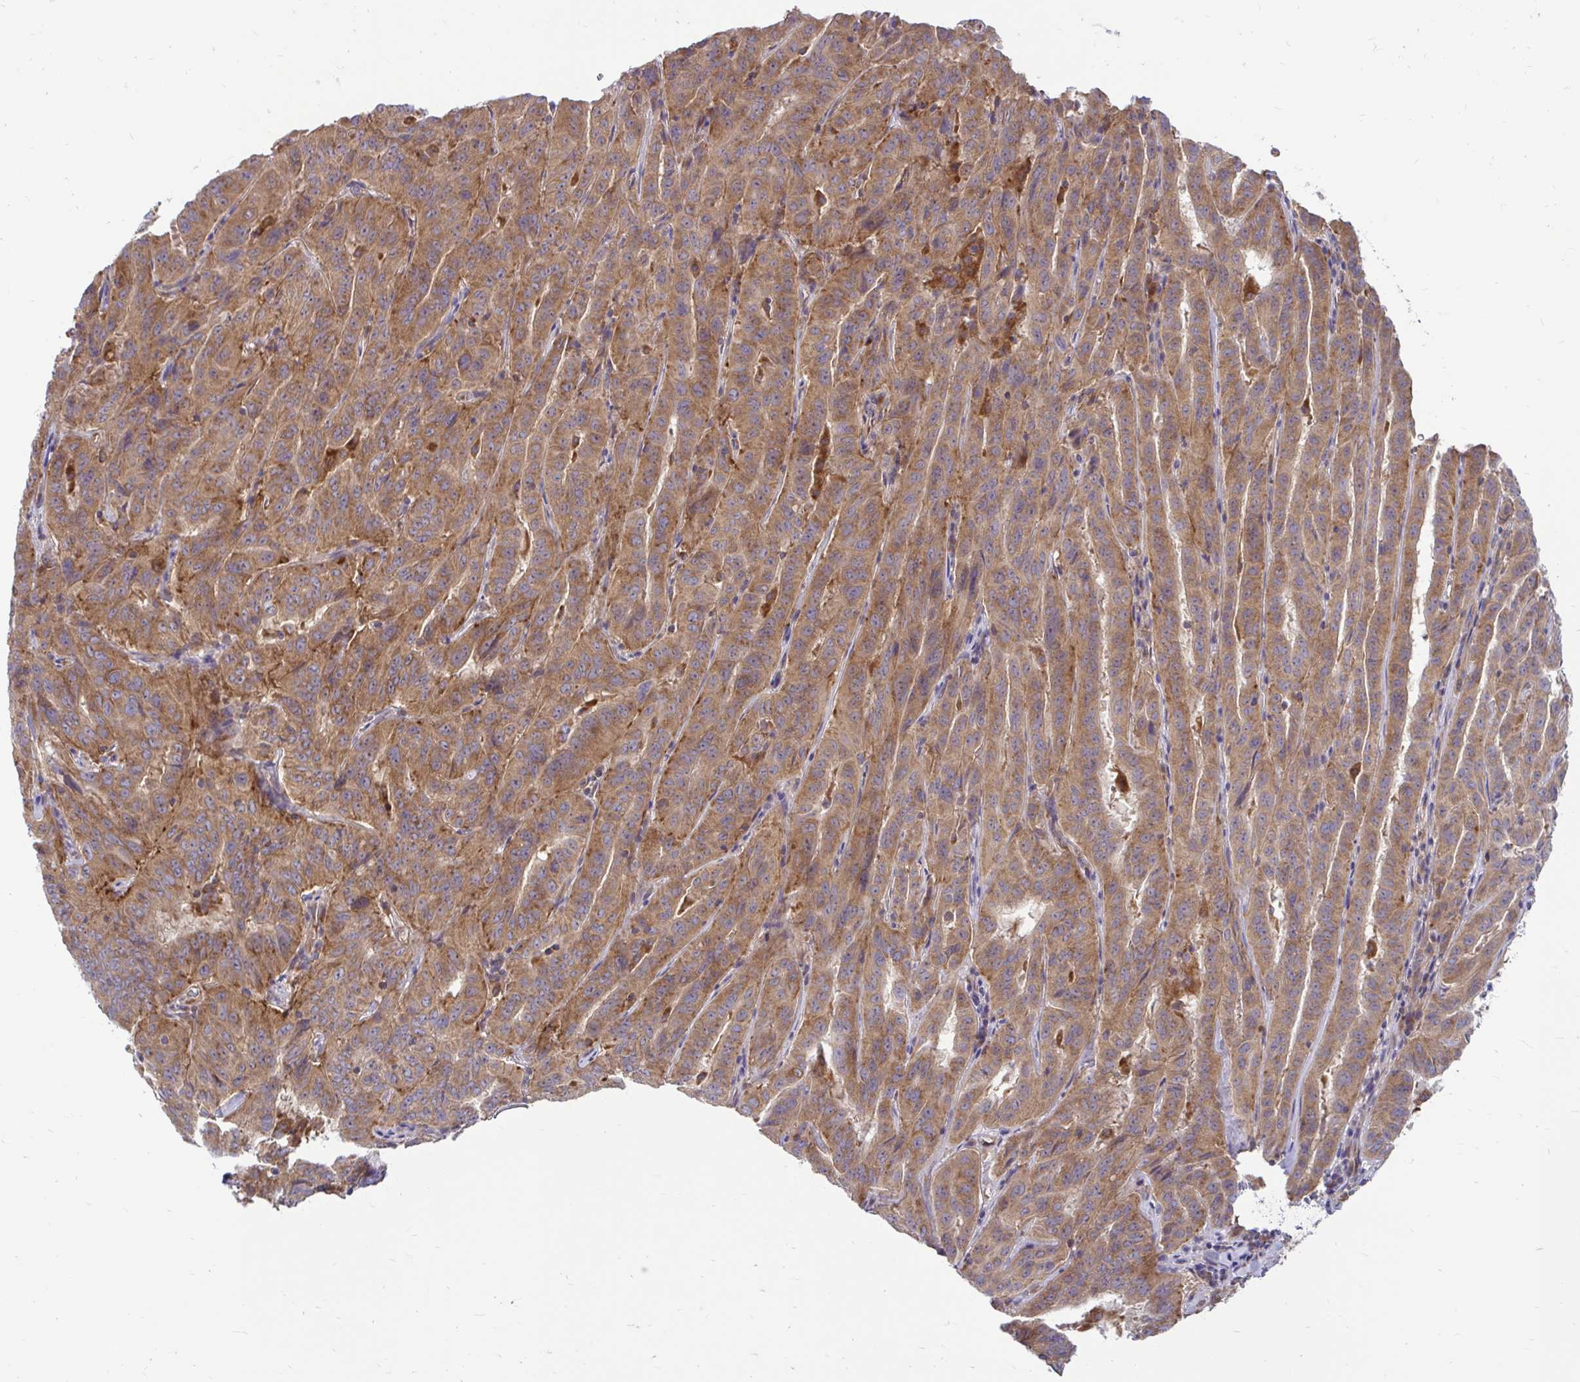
{"staining": {"intensity": "moderate", "quantity": ">75%", "location": "cytoplasmic/membranous"}, "tissue": "pancreatic cancer", "cell_type": "Tumor cells", "image_type": "cancer", "snomed": [{"axis": "morphology", "description": "Adenocarcinoma, NOS"}, {"axis": "topography", "description": "Pancreas"}], "caption": "Immunohistochemistry (DAB (3,3'-diaminobenzidine)) staining of pancreatic cancer (adenocarcinoma) shows moderate cytoplasmic/membranous protein staining in approximately >75% of tumor cells.", "gene": "VTI1B", "patient": {"sex": "male", "age": 63}}